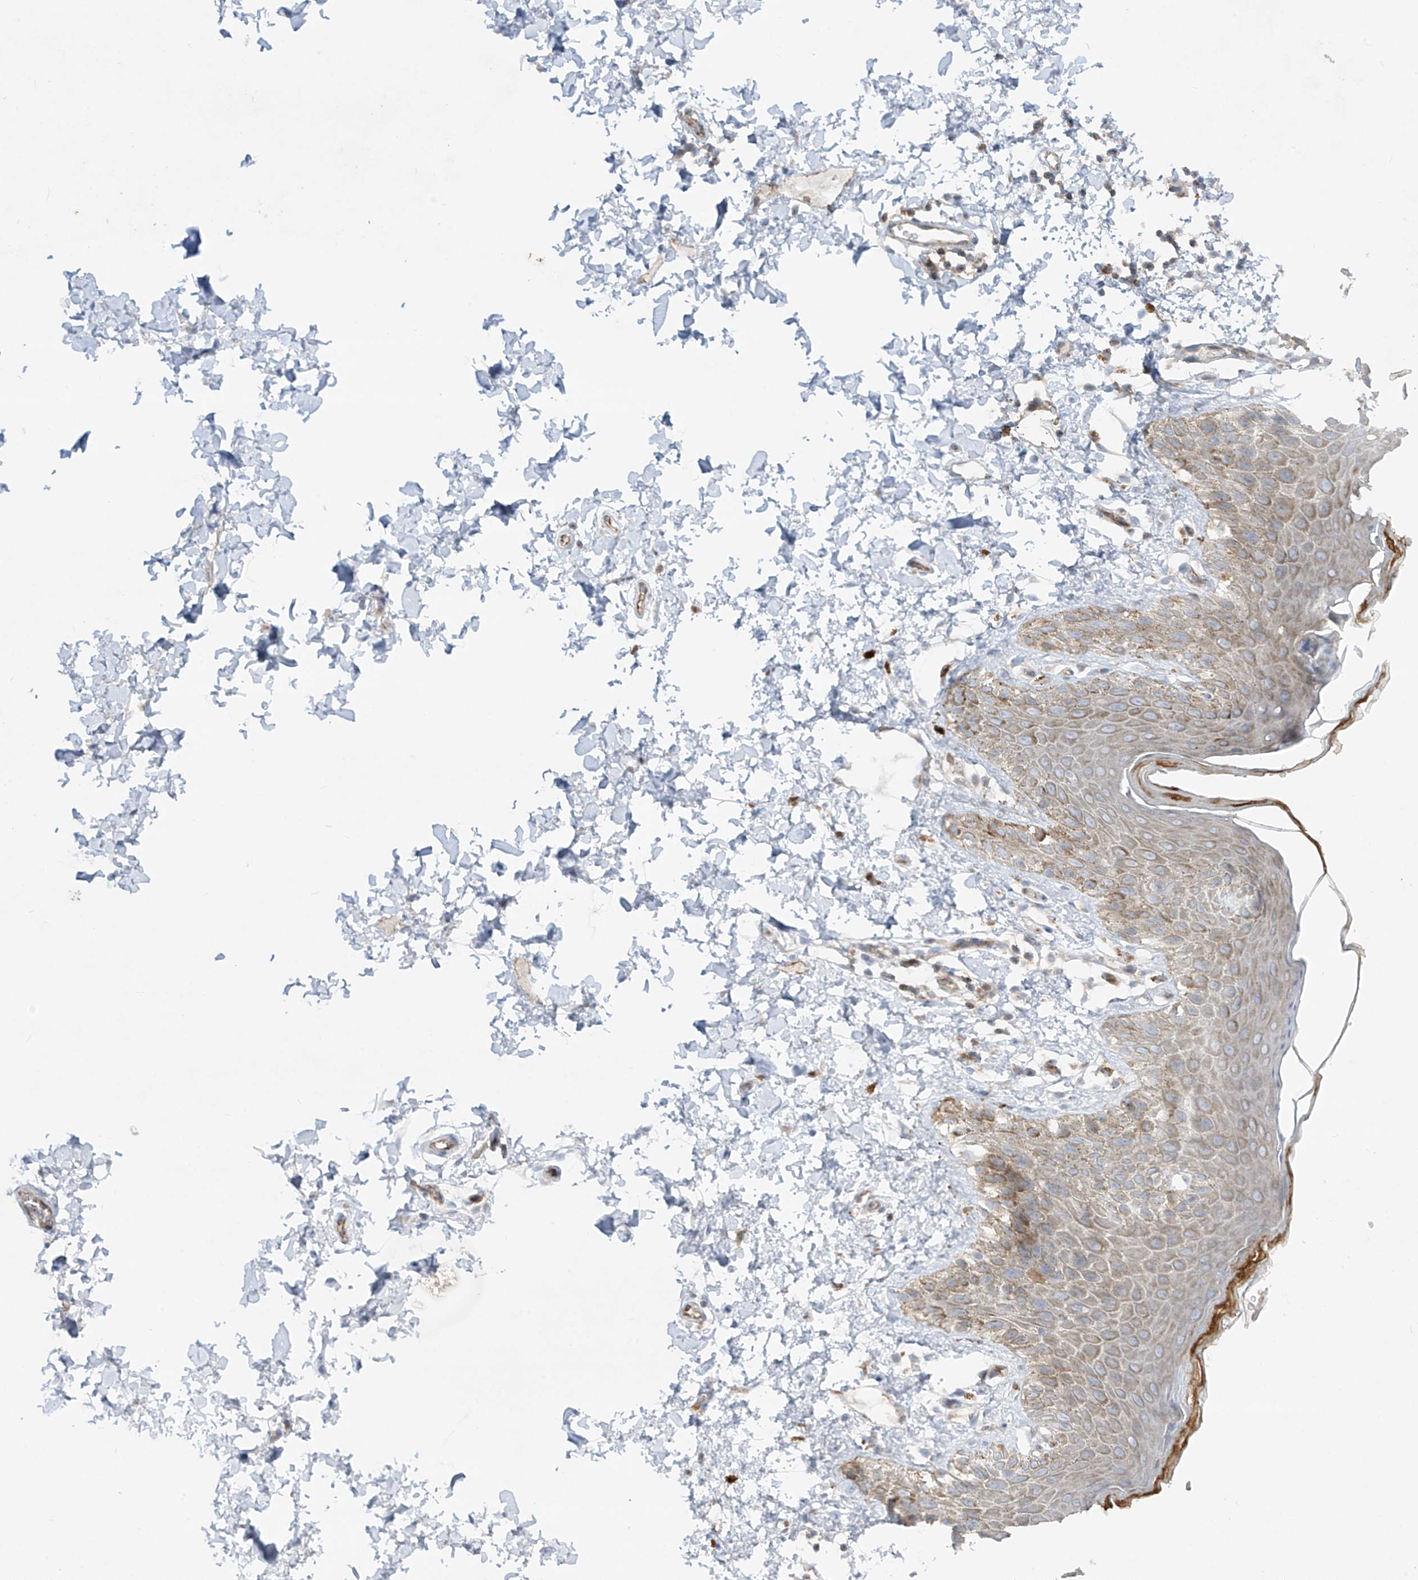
{"staining": {"intensity": "moderate", "quantity": "25%-75%", "location": "cytoplasmic/membranous"}, "tissue": "skin", "cell_type": "Epidermal cells", "image_type": "normal", "snomed": [{"axis": "morphology", "description": "Normal tissue, NOS"}, {"axis": "topography", "description": "Anal"}], "caption": "Skin stained with a brown dye demonstrates moderate cytoplasmic/membranous positive positivity in approximately 25%-75% of epidermal cells.", "gene": "HLA", "patient": {"sex": "male", "age": 44}}